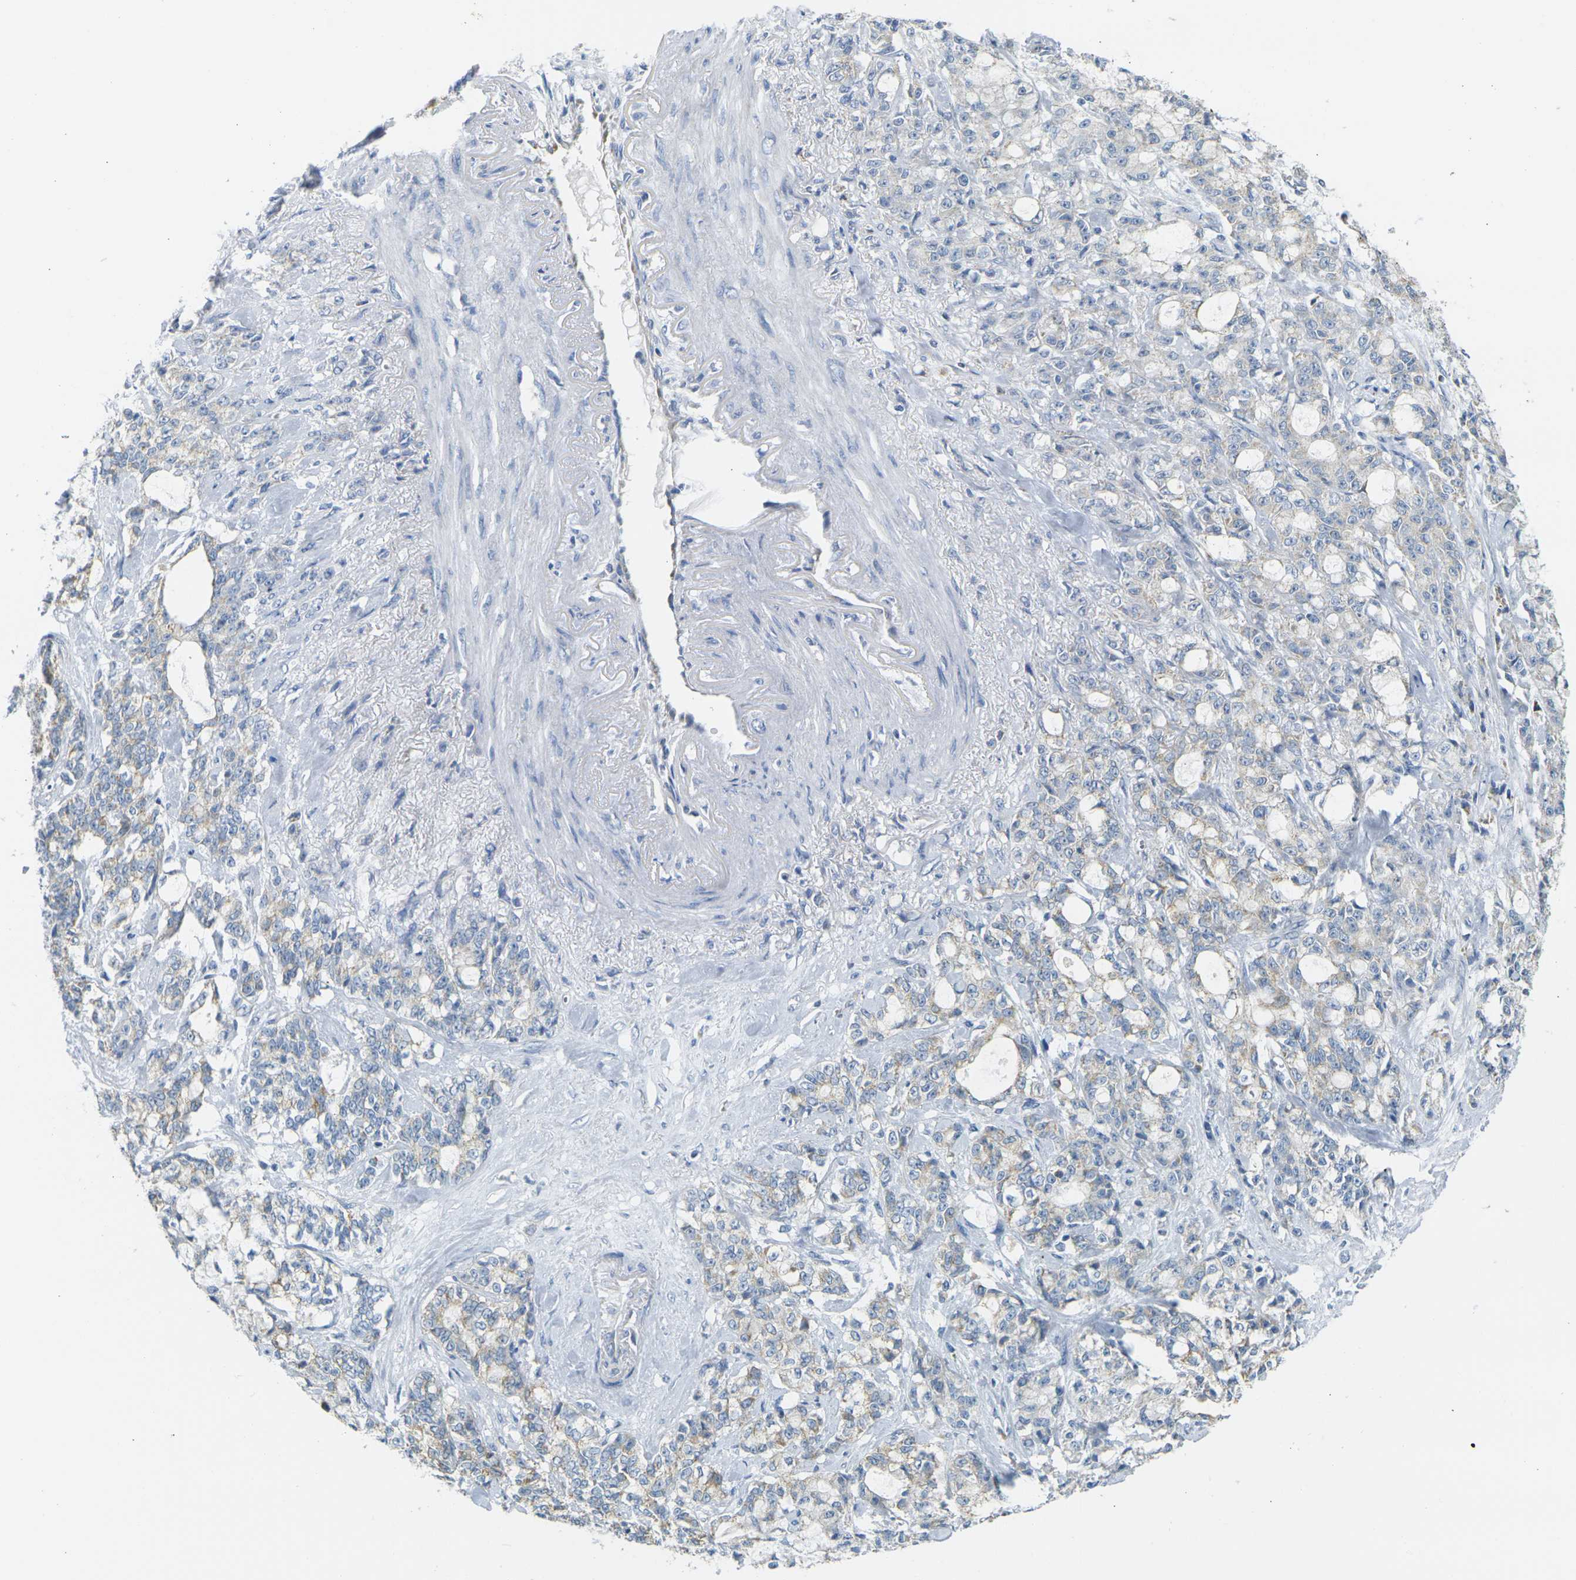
{"staining": {"intensity": "weak", "quantity": "<25%", "location": "cytoplasmic/membranous"}, "tissue": "pancreatic cancer", "cell_type": "Tumor cells", "image_type": "cancer", "snomed": [{"axis": "morphology", "description": "Adenocarcinoma, NOS"}, {"axis": "topography", "description": "Pancreas"}], "caption": "High magnification brightfield microscopy of pancreatic adenocarcinoma stained with DAB (brown) and counterstained with hematoxylin (blue): tumor cells show no significant positivity.", "gene": "PARD6B", "patient": {"sex": "female", "age": 73}}